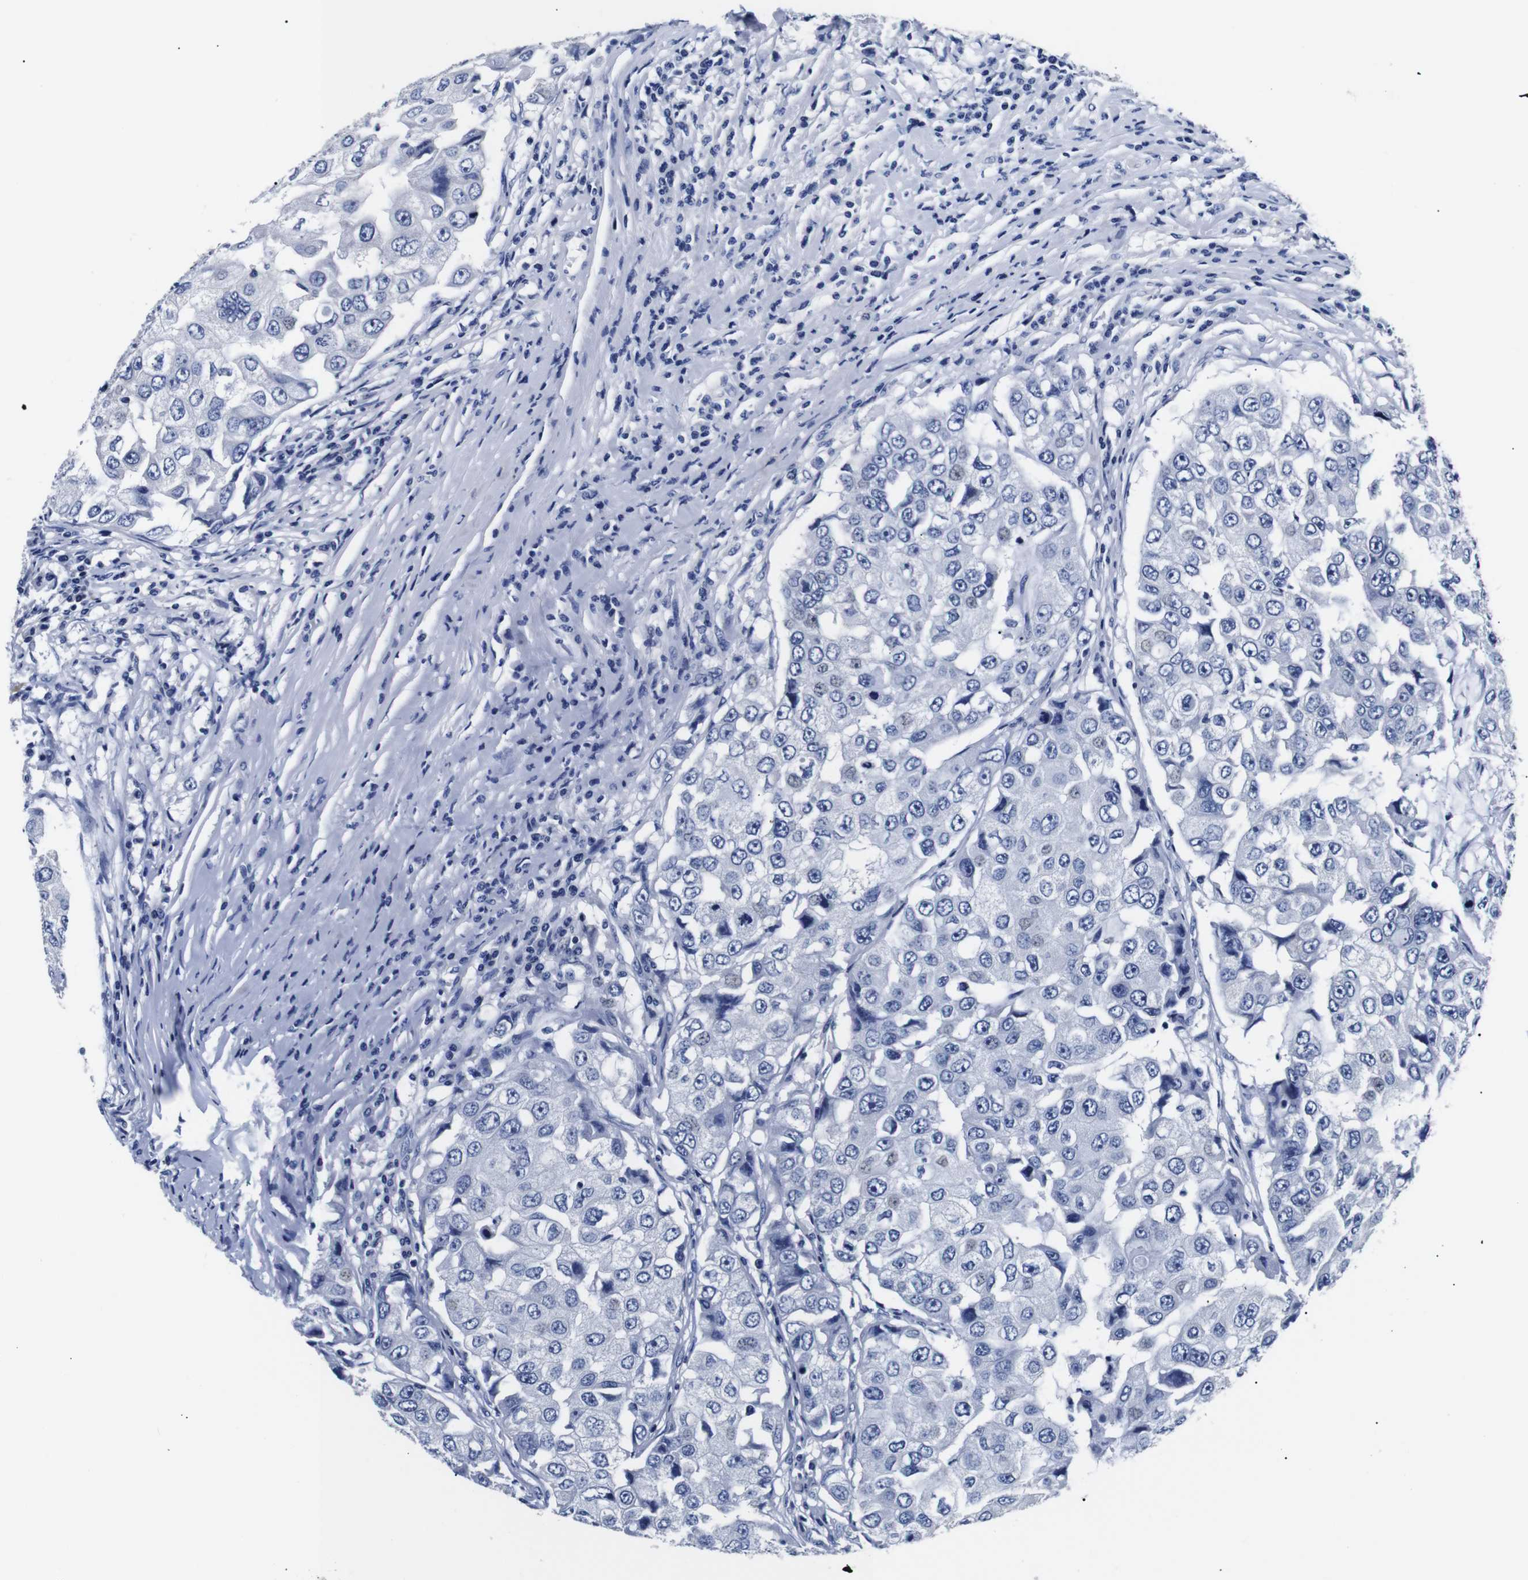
{"staining": {"intensity": "negative", "quantity": "none", "location": "none"}, "tissue": "breast cancer", "cell_type": "Tumor cells", "image_type": "cancer", "snomed": [{"axis": "morphology", "description": "Duct carcinoma"}, {"axis": "topography", "description": "Breast"}], "caption": "Immunohistochemical staining of invasive ductal carcinoma (breast) demonstrates no significant expression in tumor cells.", "gene": "GAP43", "patient": {"sex": "female", "age": 27}}